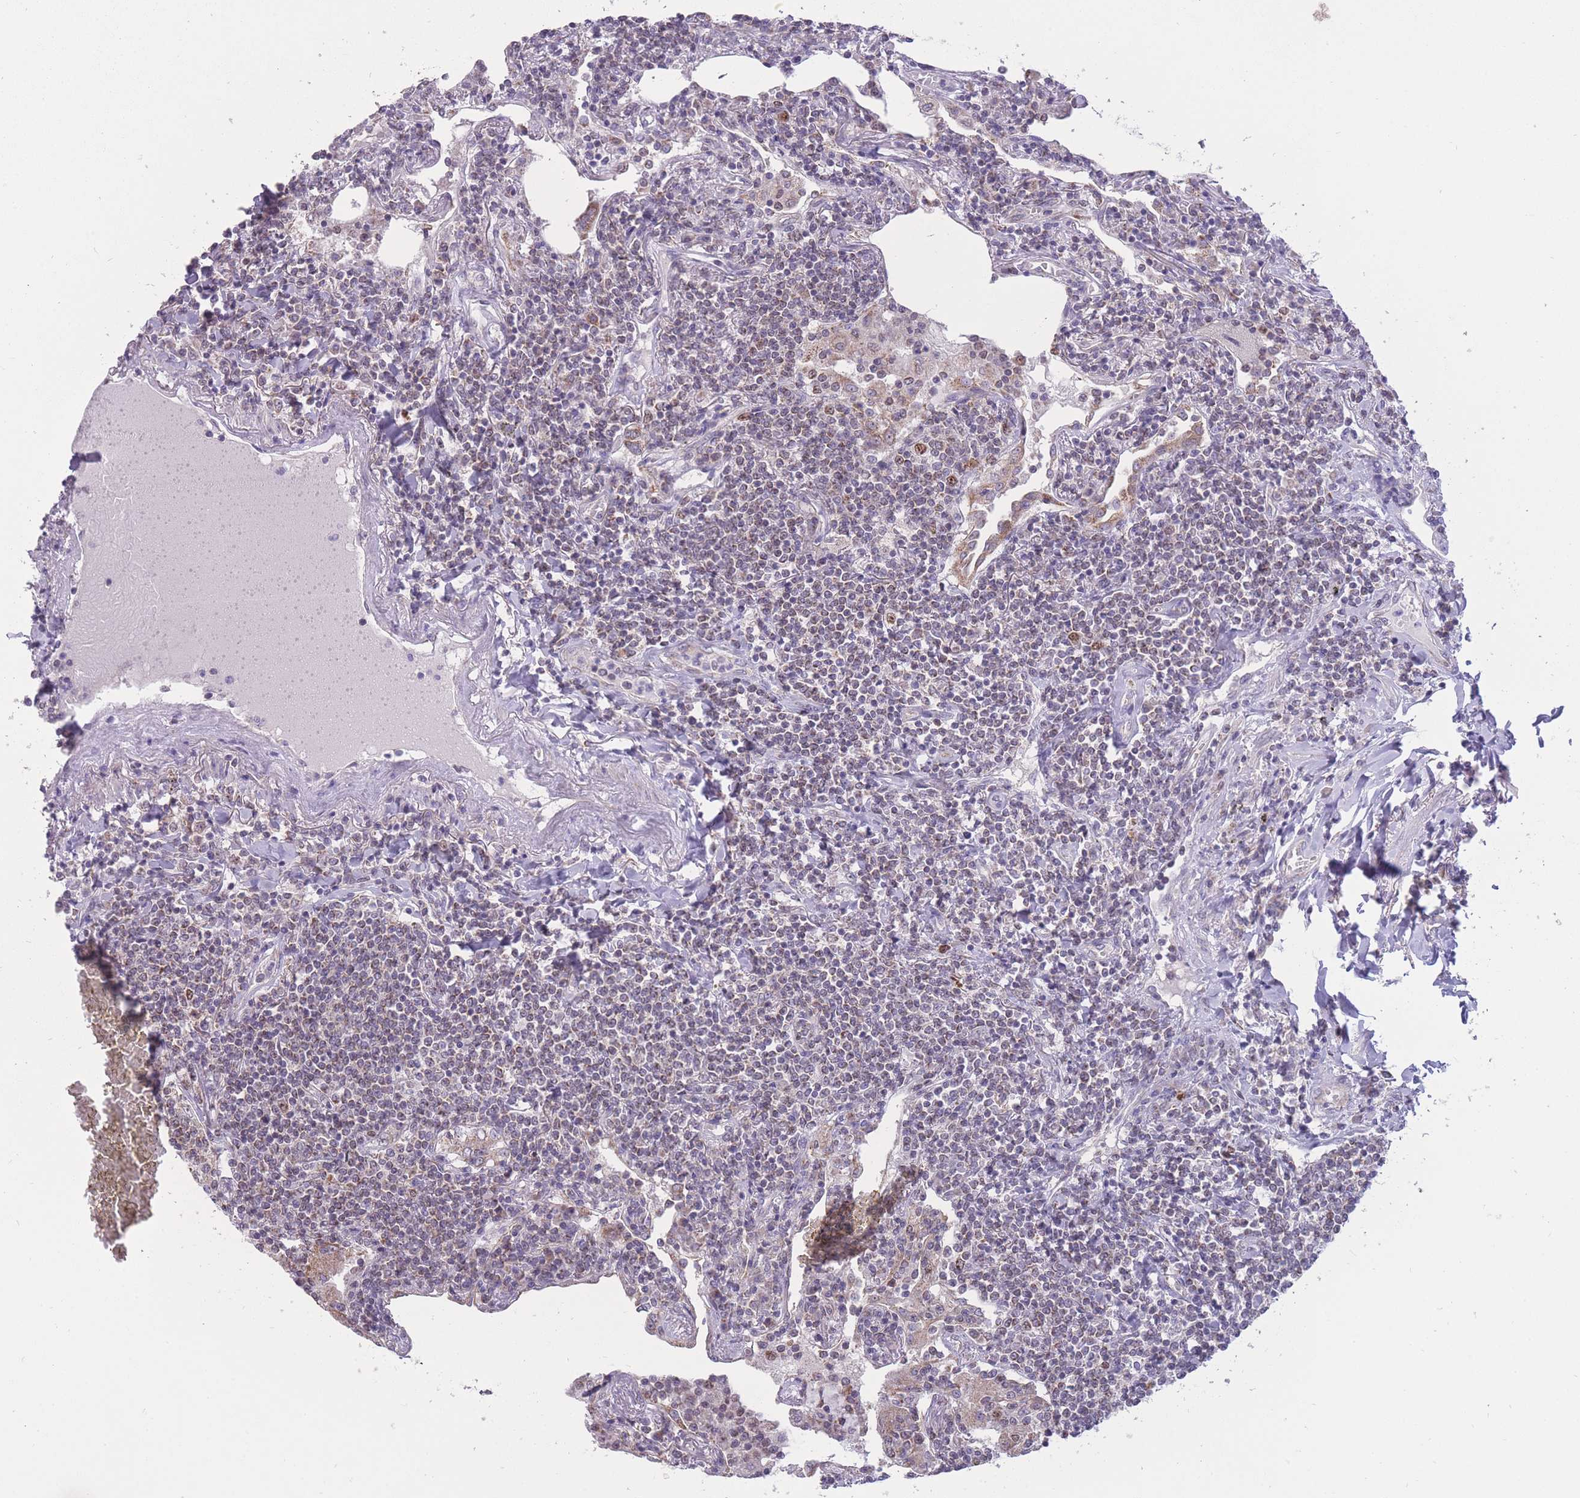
{"staining": {"intensity": "negative", "quantity": "none", "location": "none"}, "tissue": "lymphoma", "cell_type": "Tumor cells", "image_type": "cancer", "snomed": [{"axis": "morphology", "description": "Malignant lymphoma, non-Hodgkin's type, Low grade"}, {"axis": "topography", "description": "Lung"}], "caption": "Tumor cells are negative for brown protein staining in lymphoma.", "gene": "MCIDAS", "patient": {"sex": "female", "age": 71}}